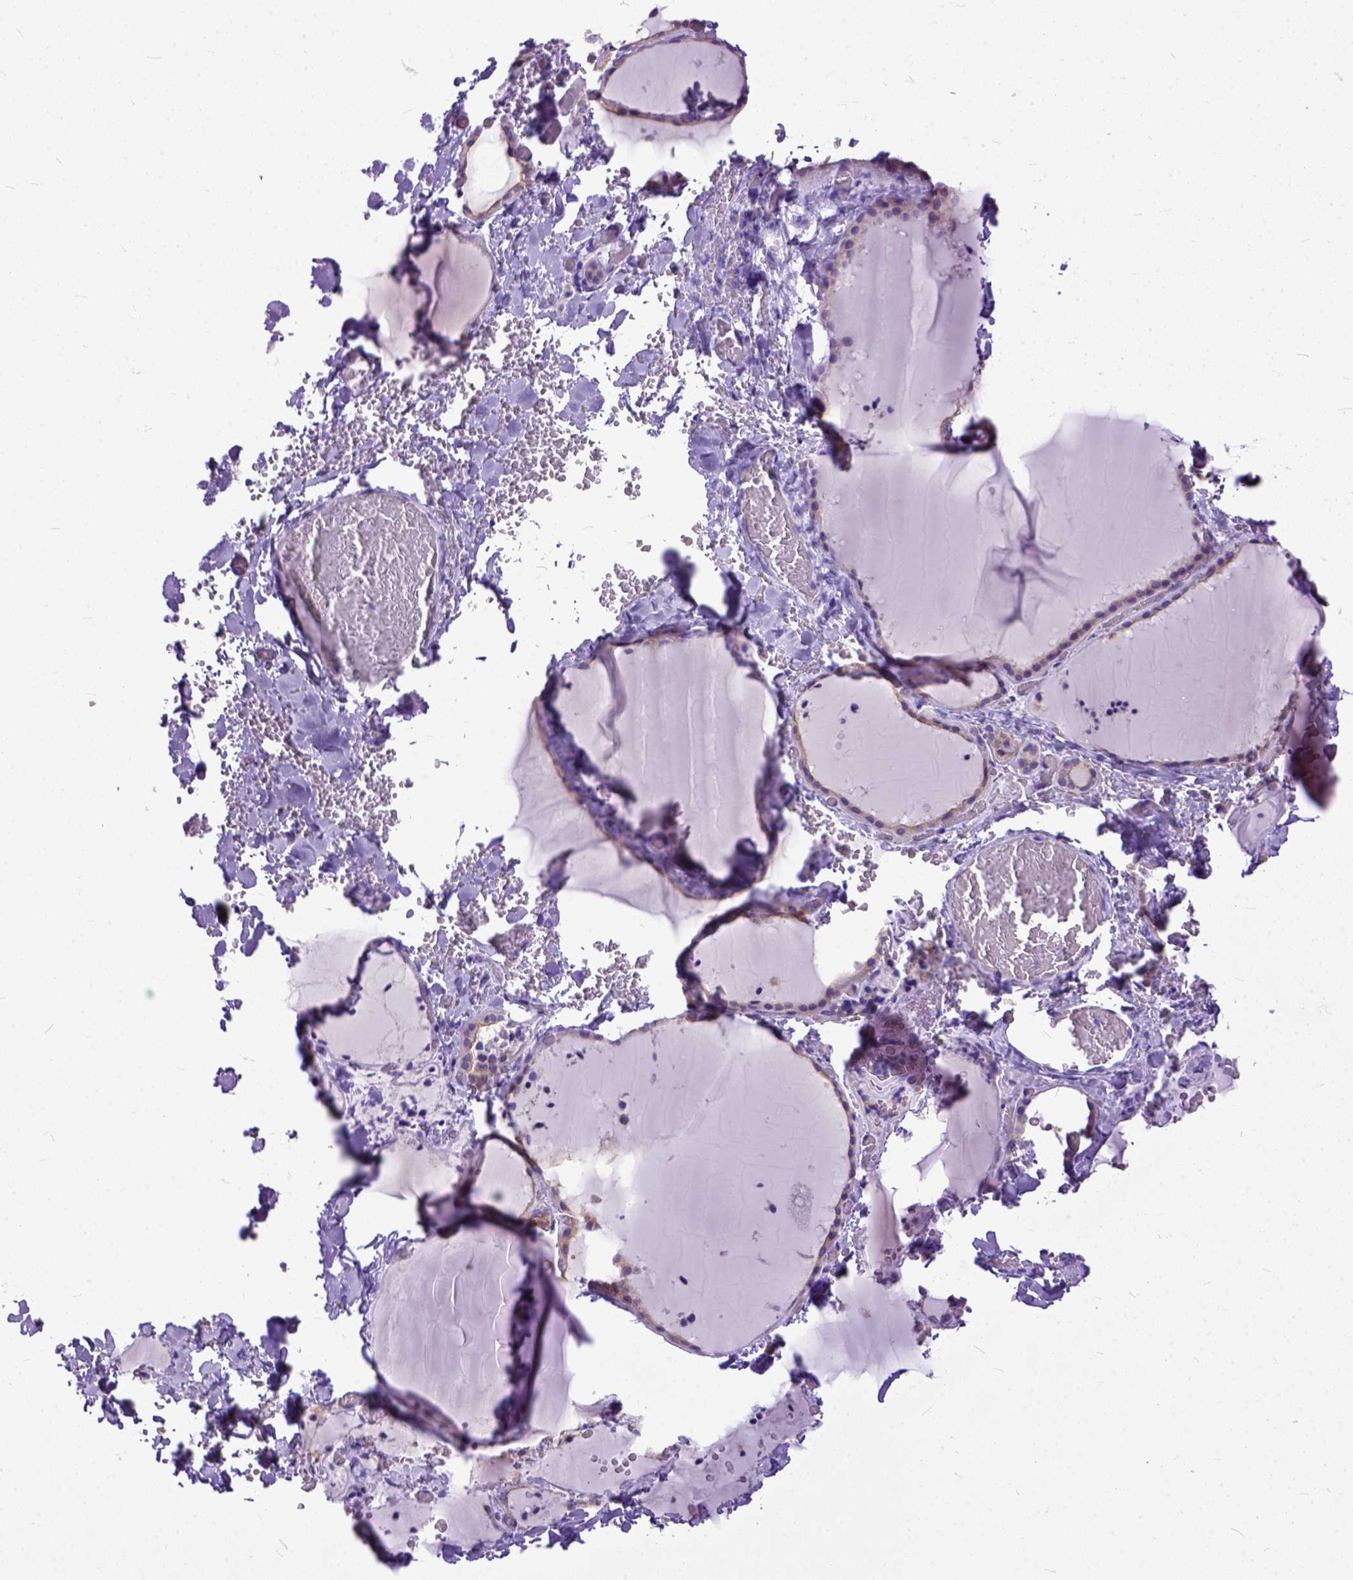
{"staining": {"intensity": "negative", "quantity": "none", "location": "none"}, "tissue": "thyroid gland", "cell_type": "Glandular cells", "image_type": "normal", "snomed": [{"axis": "morphology", "description": "Normal tissue, NOS"}, {"axis": "topography", "description": "Thyroid gland"}], "caption": "This is an immunohistochemistry image of benign thyroid gland. There is no staining in glandular cells.", "gene": "PPL", "patient": {"sex": "female", "age": 36}}